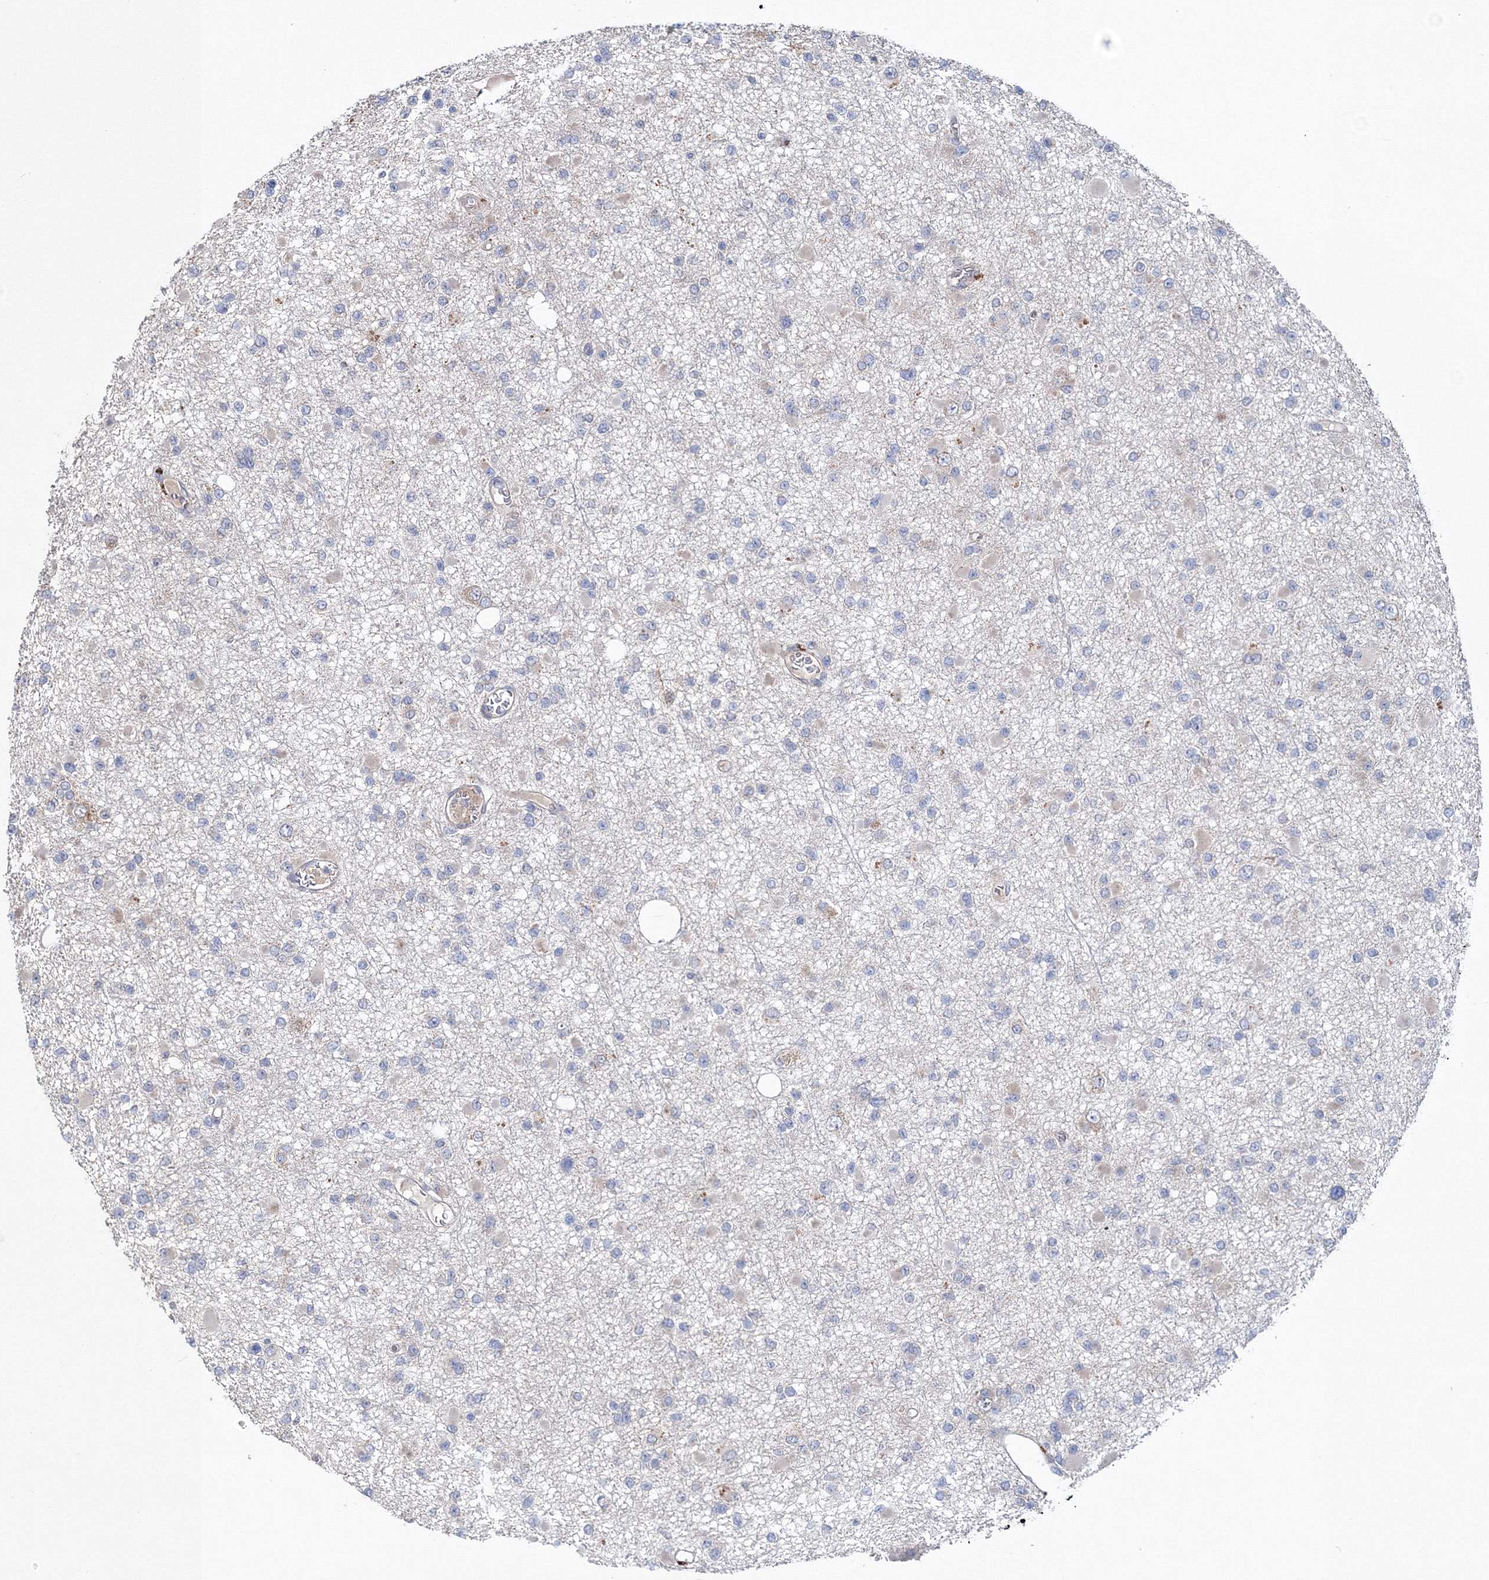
{"staining": {"intensity": "negative", "quantity": "none", "location": "none"}, "tissue": "glioma", "cell_type": "Tumor cells", "image_type": "cancer", "snomed": [{"axis": "morphology", "description": "Glioma, malignant, Low grade"}, {"axis": "topography", "description": "Brain"}], "caption": "Immunohistochemistry photomicrograph of neoplastic tissue: human malignant glioma (low-grade) stained with DAB (3,3'-diaminobenzidine) displays no significant protein positivity in tumor cells.", "gene": "PPP2R2B", "patient": {"sex": "female", "age": 22}}